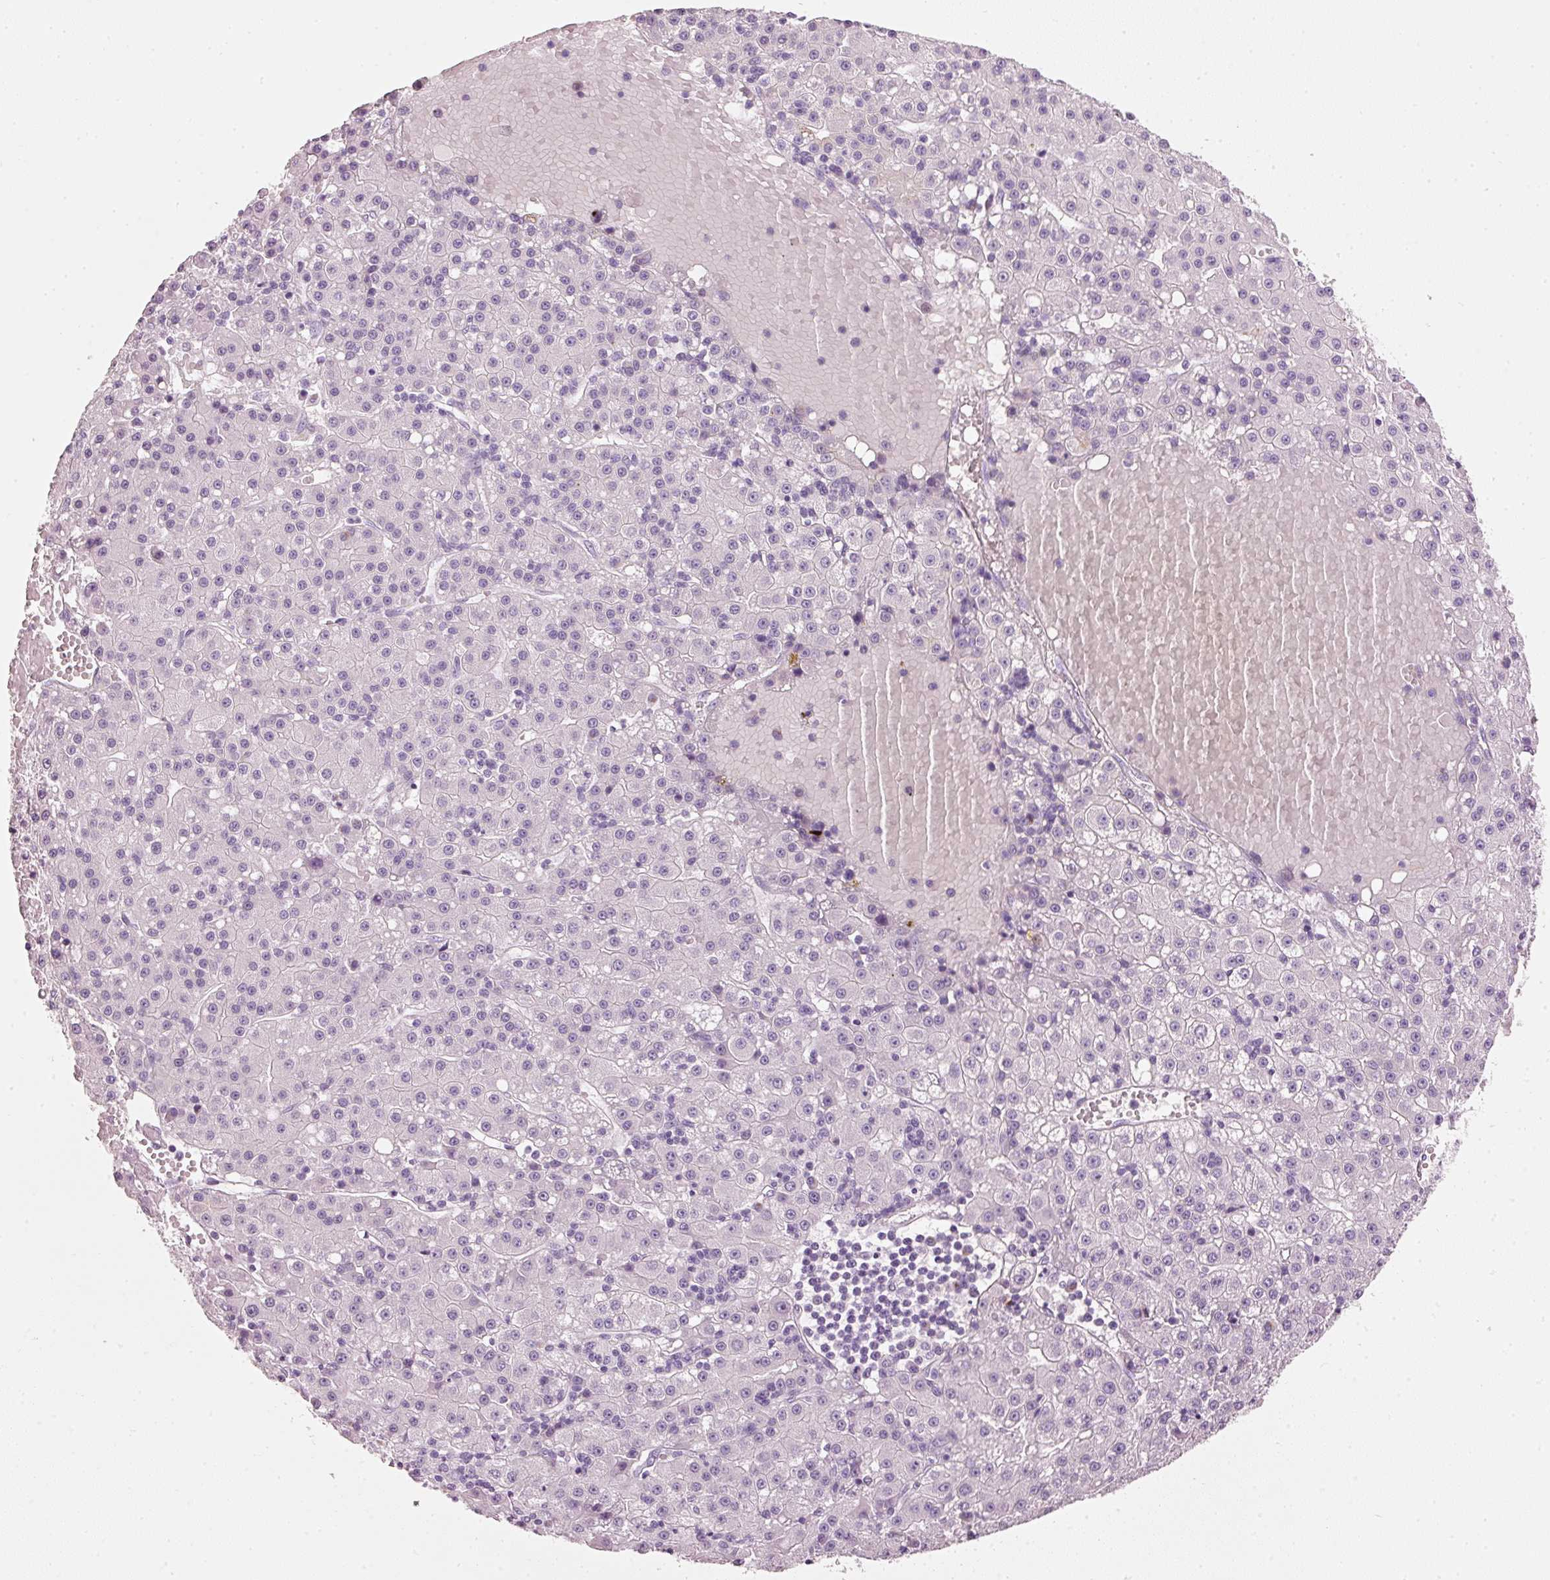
{"staining": {"intensity": "negative", "quantity": "none", "location": "none"}, "tissue": "liver cancer", "cell_type": "Tumor cells", "image_type": "cancer", "snomed": [{"axis": "morphology", "description": "Carcinoma, Hepatocellular, NOS"}, {"axis": "topography", "description": "Liver"}], "caption": "Hepatocellular carcinoma (liver) stained for a protein using IHC shows no positivity tumor cells.", "gene": "PDXDC1", "patient": {"sex": "male", "age": 76}}